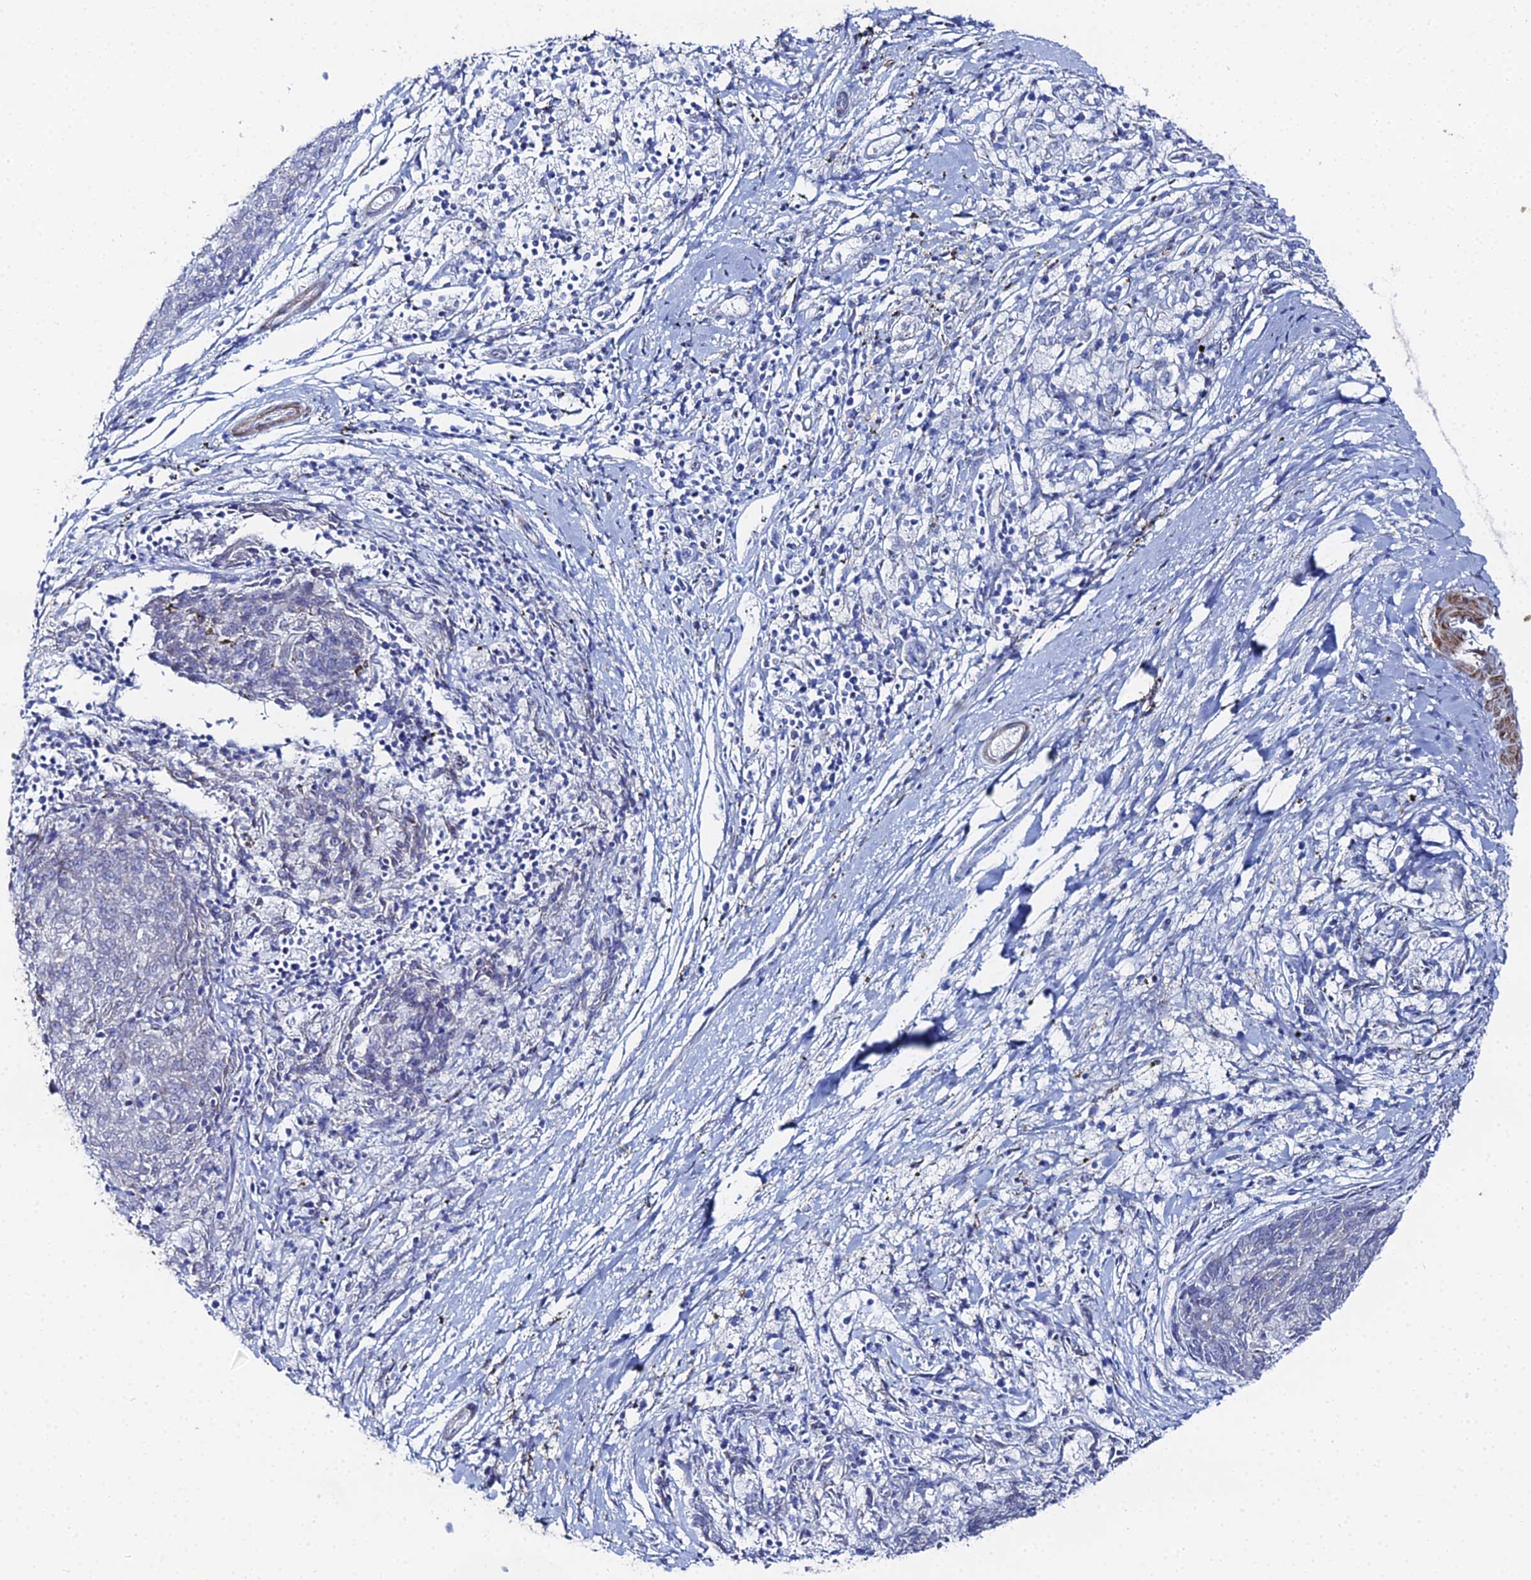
{"staining": {"intensity": "negative", "quantity": "none", "location": "none"}, "tissue": "melanoma", "cell_type": "Tumor cells", "image_type": "cancer", "snomed": [{"axis": "morphology", "description": "Malignant melanoma, NOS"}, {"axis": "topography", "description": "Skin"}], "caption": "The micrograph demonstrates no staining of tumor cells in melanoma. (Immunohistochemistry, brightfield microscopy, high magnification).", "gene": "DHX34", "patient": {"sex": "female", "age": 72}}